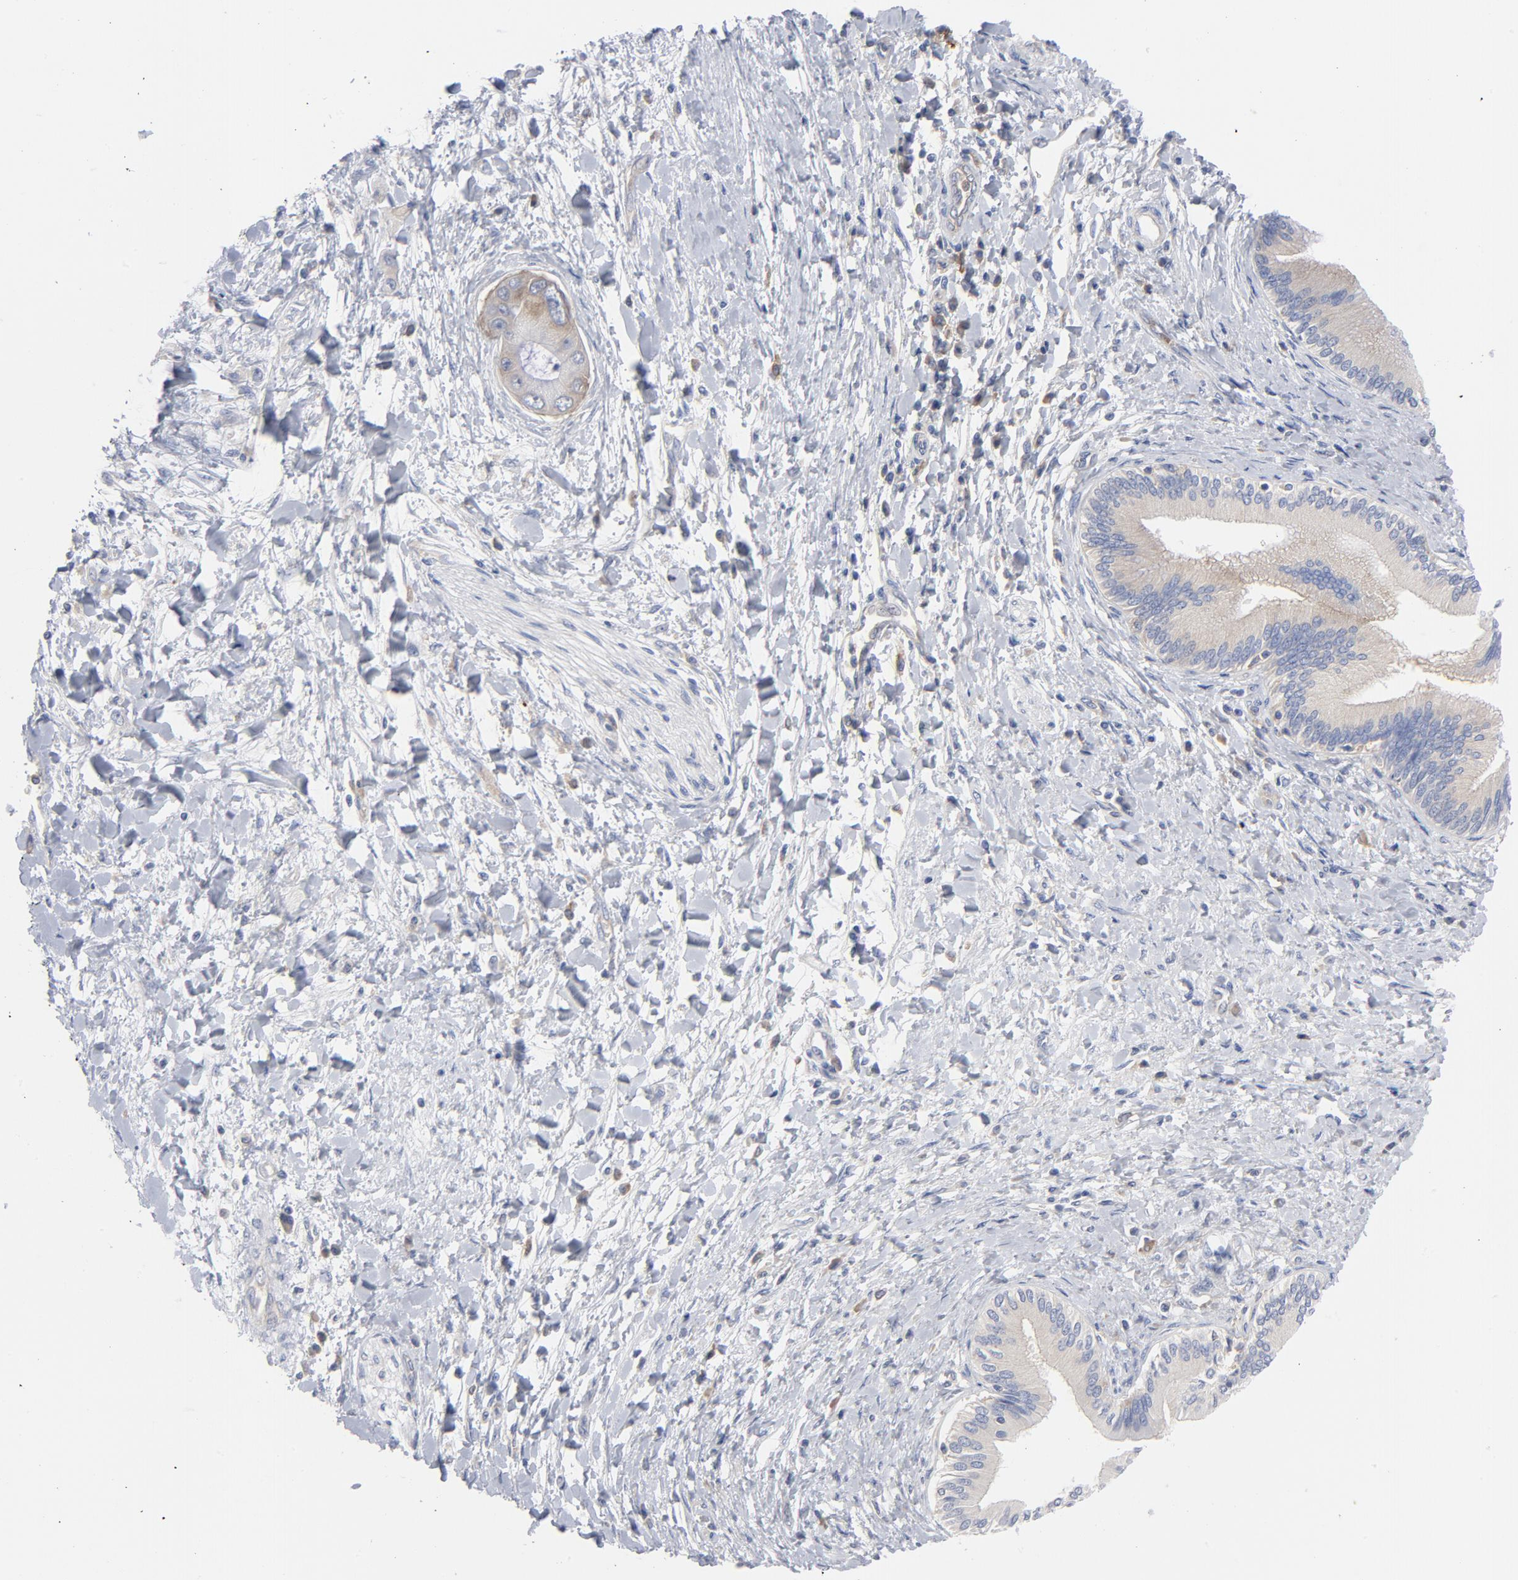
{"staining": {"intensity": "negative", "quantity": "none", "location": "none"}, "tissue": "adipose tissue", "cell_type": "Adipocytes", "image_type": "normal", "snomed": [{"axis": "morphology", "description": "Normal tissue, NOS"}, {"axis": "morphology", "description": "Cholangiocarcinoma"}, {"axis": "topography", "description": "Liver"}, {"axis": "topography", "description": "Peripheral nerve tissue"}], "caption": "Benign adipose tissue was stained to show a protein in brown. There is no significant positivity in adipocytes. (DAB IHC with hematoxylin counter stain).", "gene": "CD86", "patient": {"sex": "male", "age": 50}}